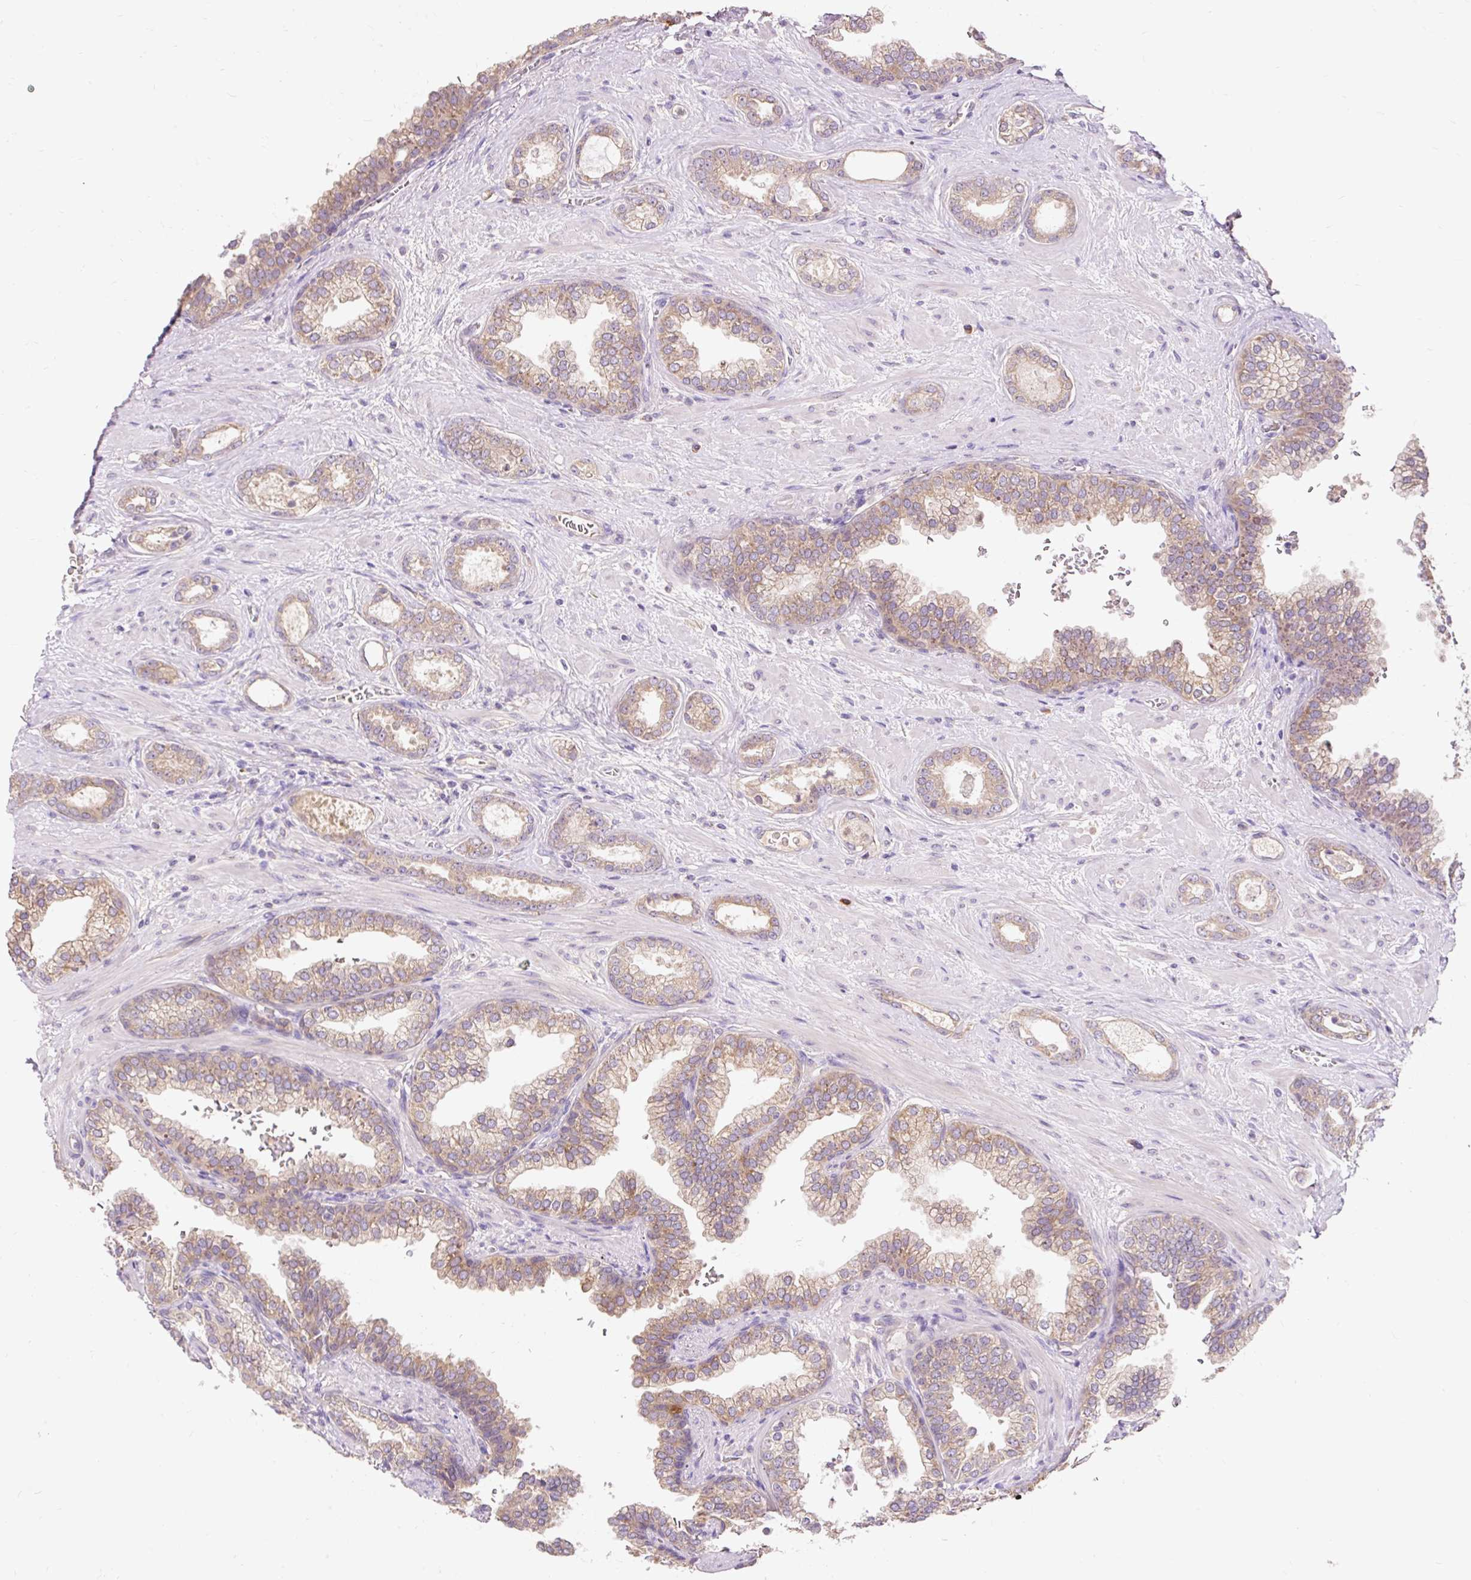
{"staining": {"intensity": "weak", "quantity": ">75%", "location": "cytoplasmic/membranous"}, "tissue": "prostate cancer", "cell_type": "Tumor cells", "image_type": "cancer", "snomed": [{"axis": "morphology", "description": "Adenocarcinoma, High grade"}, {"axis": "topography", "description": "Prostate"}], "caption": "Protein expression analysis of human prostate cancer (adenocarcinoma (high-grade)) reveals weak cytoplasmic/membranous expression in approximately >75% of tumor cells.", "gene": "SEC63", "patient": {"sex": "male", "age": 58}}